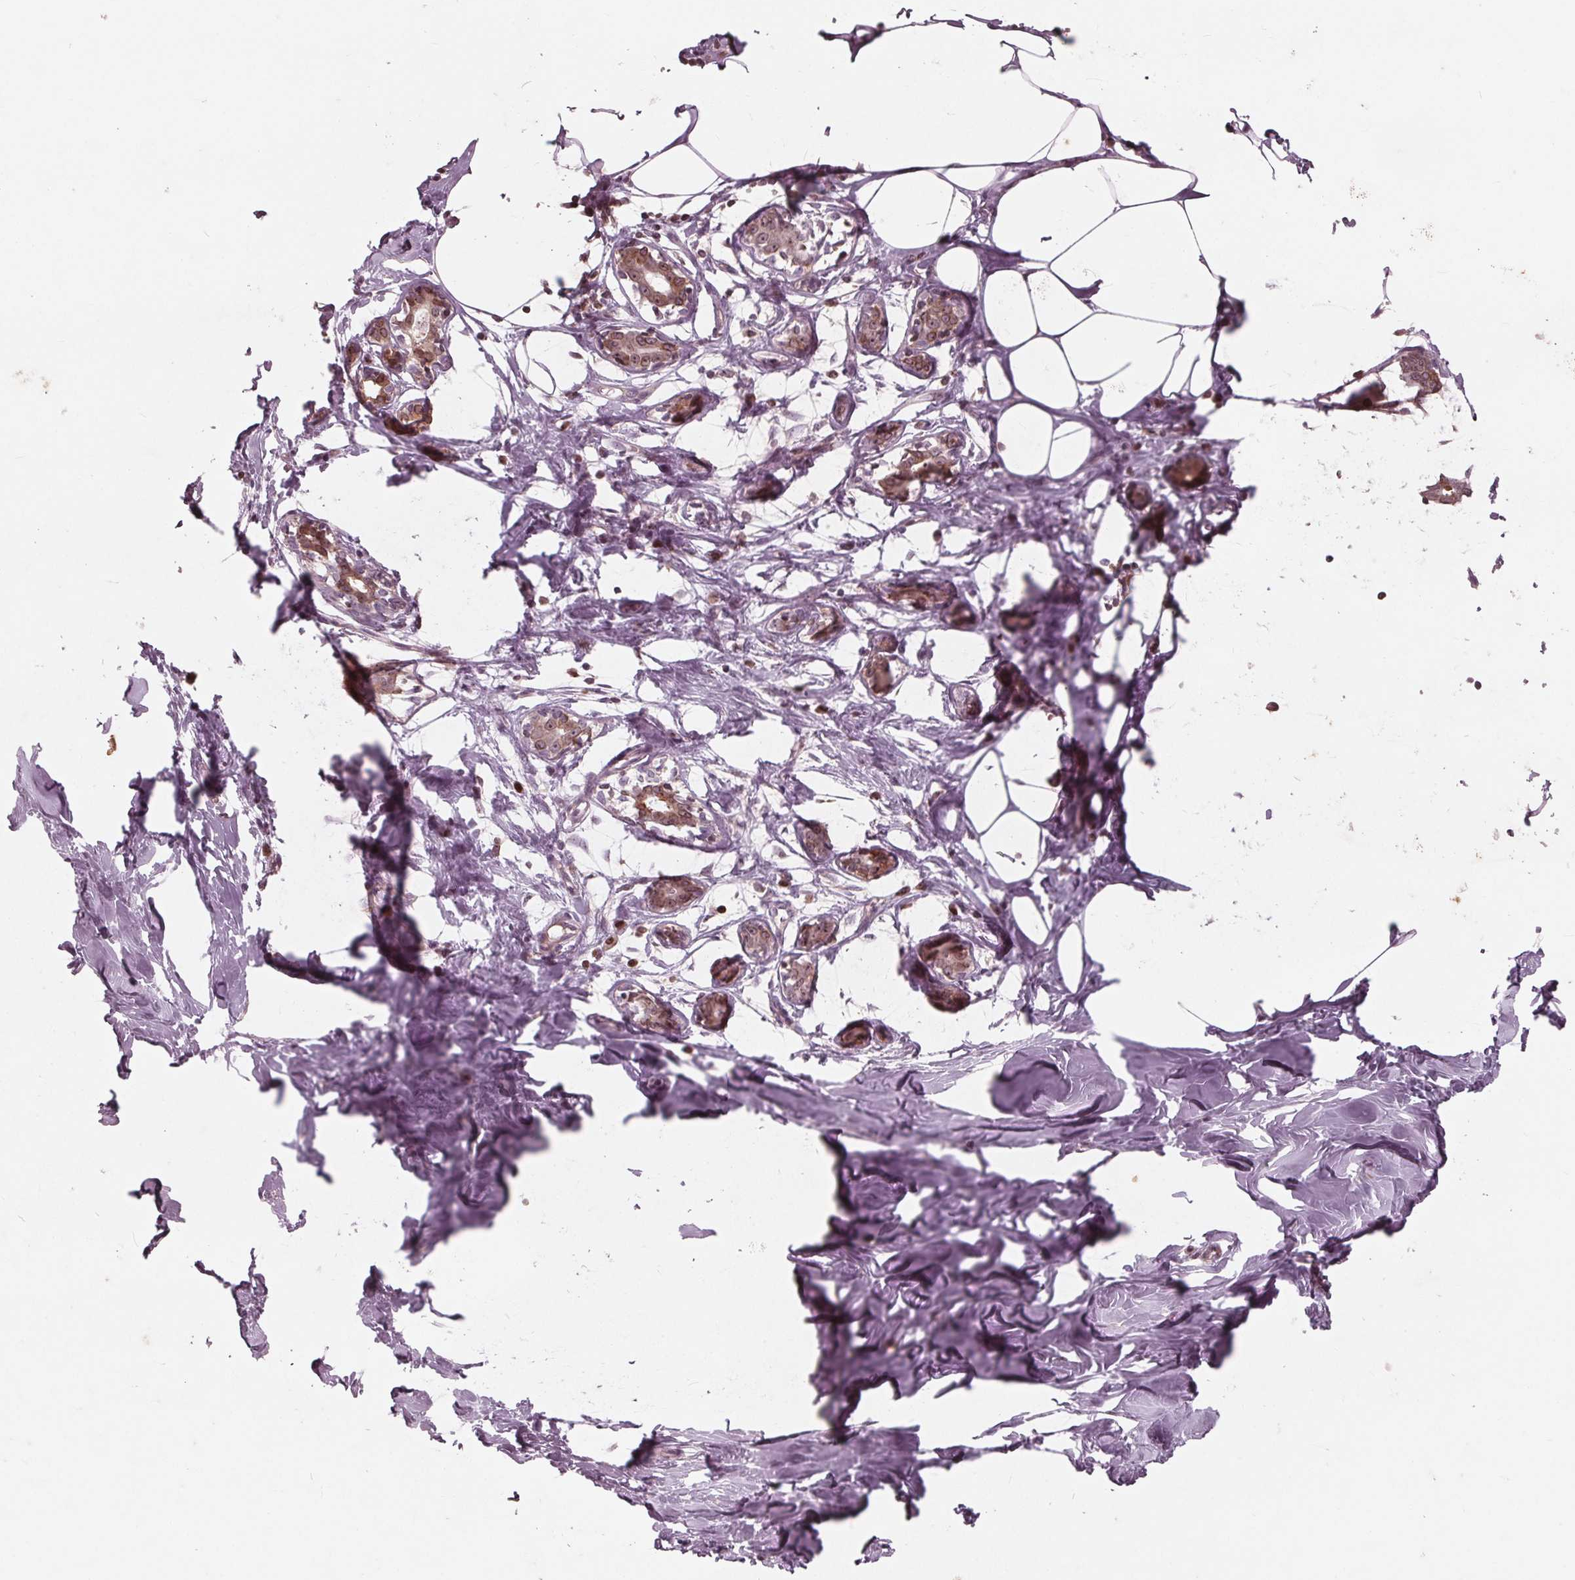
{"staining": {"intensity": "negative", "quantity": "none", "location": "none"}, "tissue": "breast", "cell_type": "Adipocytes", "image_type": "normal", "snomed": [{"axis": "morphology", "description": "Normal tissue, NOS"}, {"axis": "topography", "description": "Breast"}], "caption": "This is a micrograph of immunohistochemistry (IHC) staining of unremarkable breast, which shows no staining in adipocytes.", "gene": "NUP210", "patient": {"sex": "female", "age": 27}}